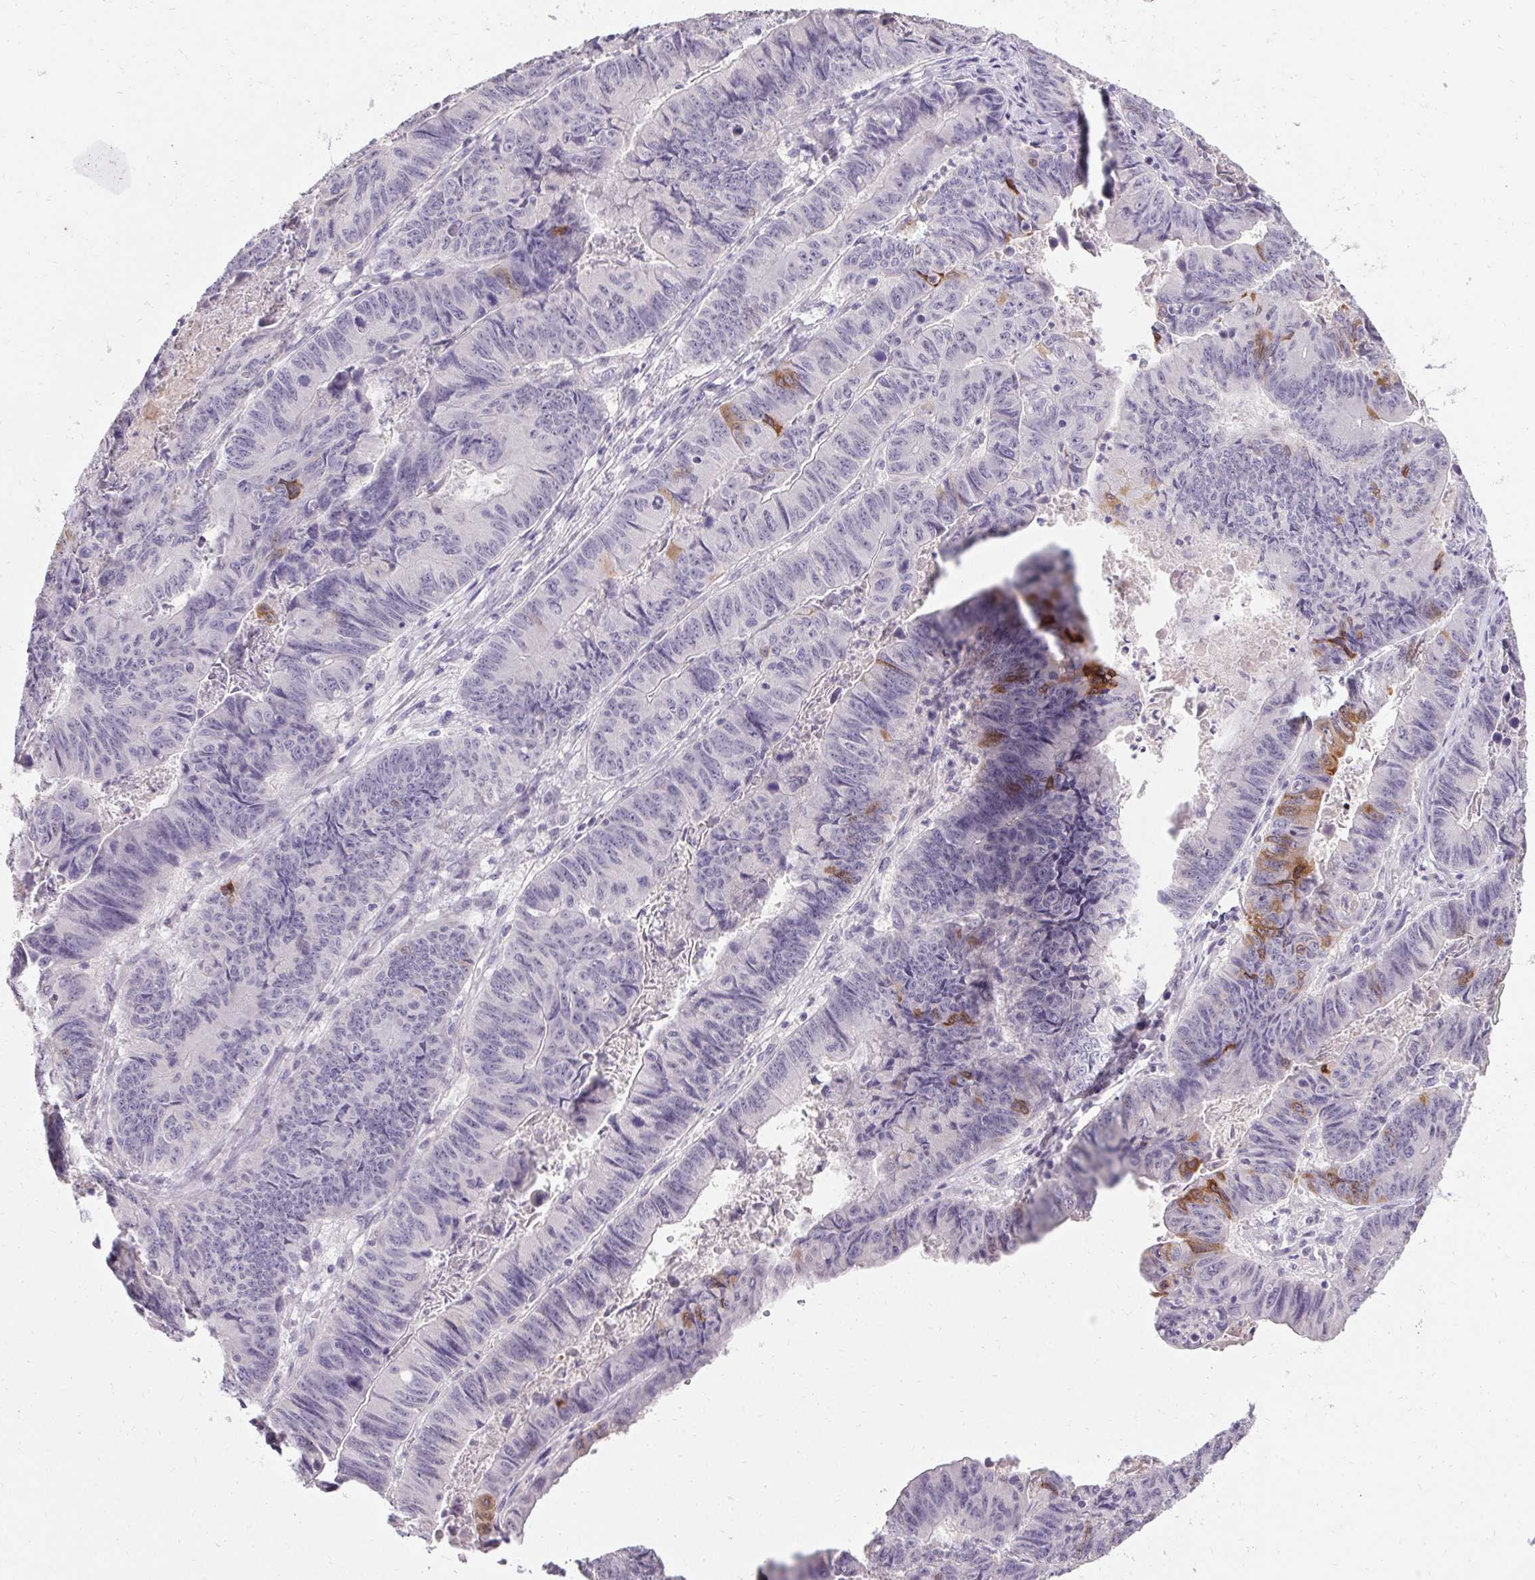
{"staining": {"intensity": "moderate", "quantity": "<25%", "location": "cytoplasmic/membranous"}, "tissue": "stomach cancer", "cell_type": "Tumor cells", "image_type": "cancer", "snomed": [{"axis": "morphology", "description": "Adenocarcinoma, NOS"}, {"axis": "topography", "description": "Stomach, lower"}], "caption": "This histopathology image shows IHC staining of human stomach cancer, with low moderate cytoplasmic/membranous expression in approximately <25% of tumor cells.", "gene": "HSD17B3", "patient": {"sex": "male", "age": 77}}